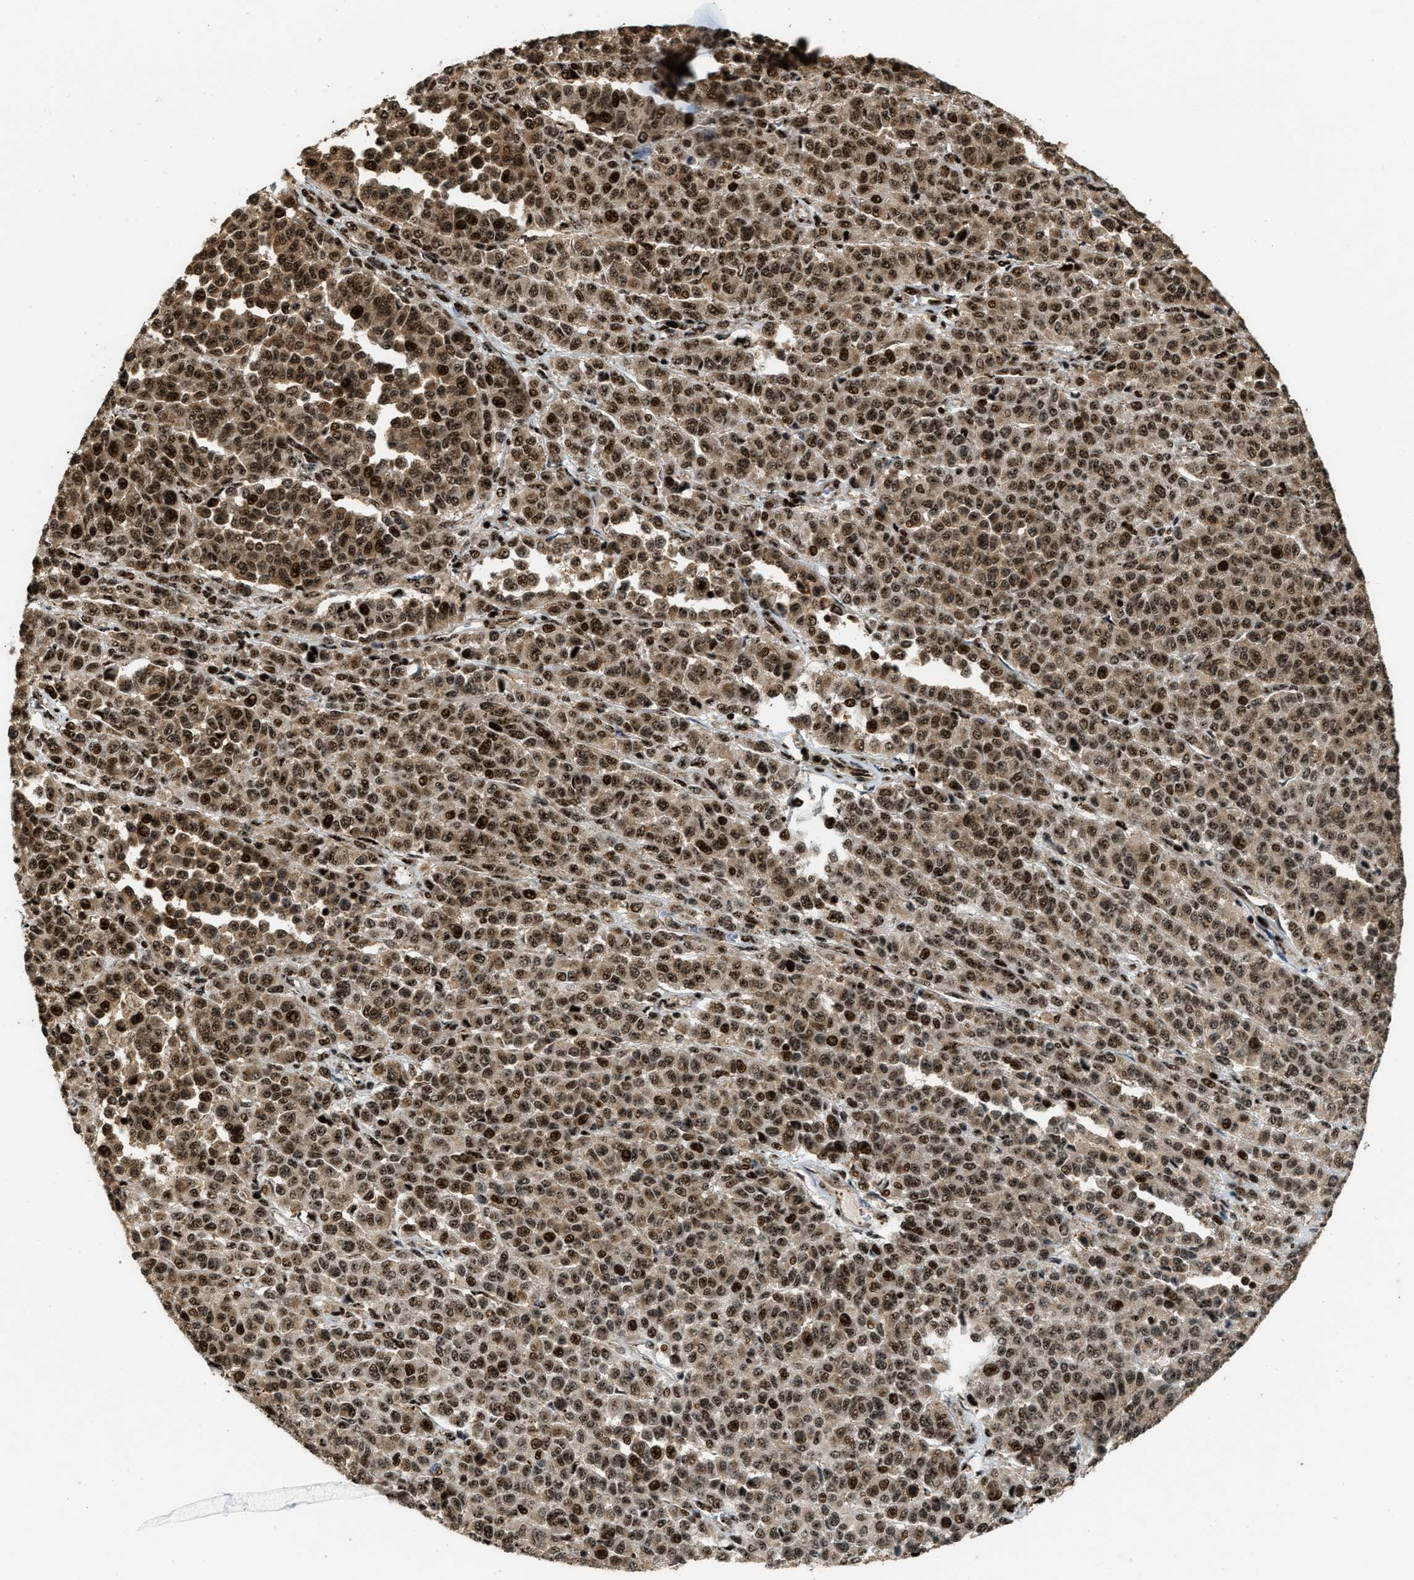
{"staining": {"intensity": "moderate", "quantity": ">75%", "location": "cytoplasmic/membranous,nuclear"}, "tissue": "melanoma", "cell_type": "Tumor cells", "image_type": "cancer", "snomed": [{"axis": "morphology", "description": "Malignant melanoma, Metastatic site"}, {"axis": "topography", "description": "Pancreas"}], "caption": "Protein staining demonstrates moderate cytoplasmic/membranous and nuclear positivity in approximately >75% of tumor cells in melanoma.", "gene": "ZNF687", "patient": {"sex": "female", "age": 30}}